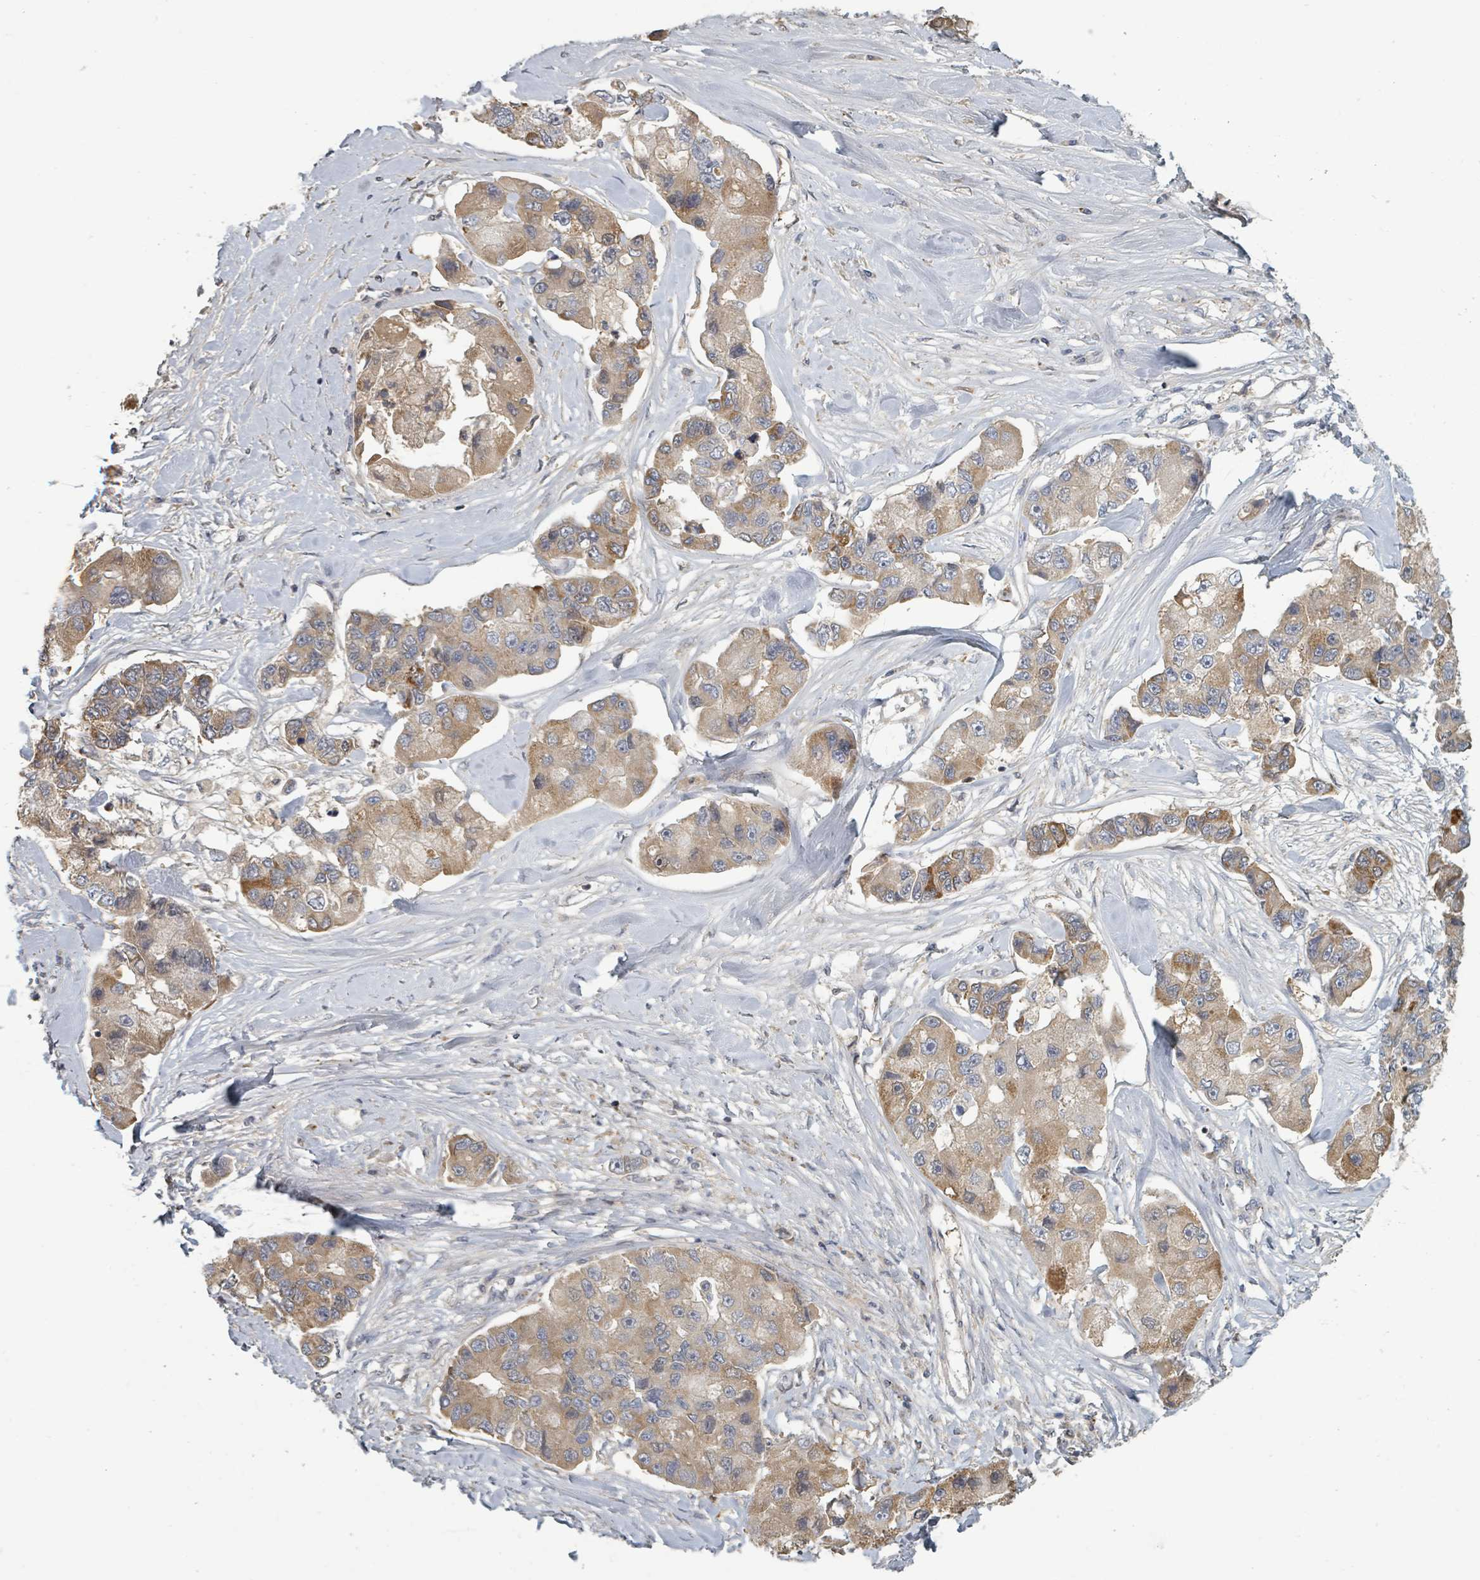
{"staining": {"intensity": "moderate", "quantity": ">75%", "location": "cytoplasmic/membranous"}, "tissue": "lung cancer", "cell_type": "Tumor cells", "image_type": "cancer", "snomed": [{"axis": "morphology", "description": "Adenocarcinoma, NOS"}, {"axis": "topography", "description": "Lung"}], "caption": "The histopathology image shows immunohistochemical staining of lung adenocarcinoma. There is moderate cytoplasmic/membranous positivity is identified in approximately >75% of tumor cells.", "gene": "GABBR1", "patient": {"sex": "female", "age": 54}}